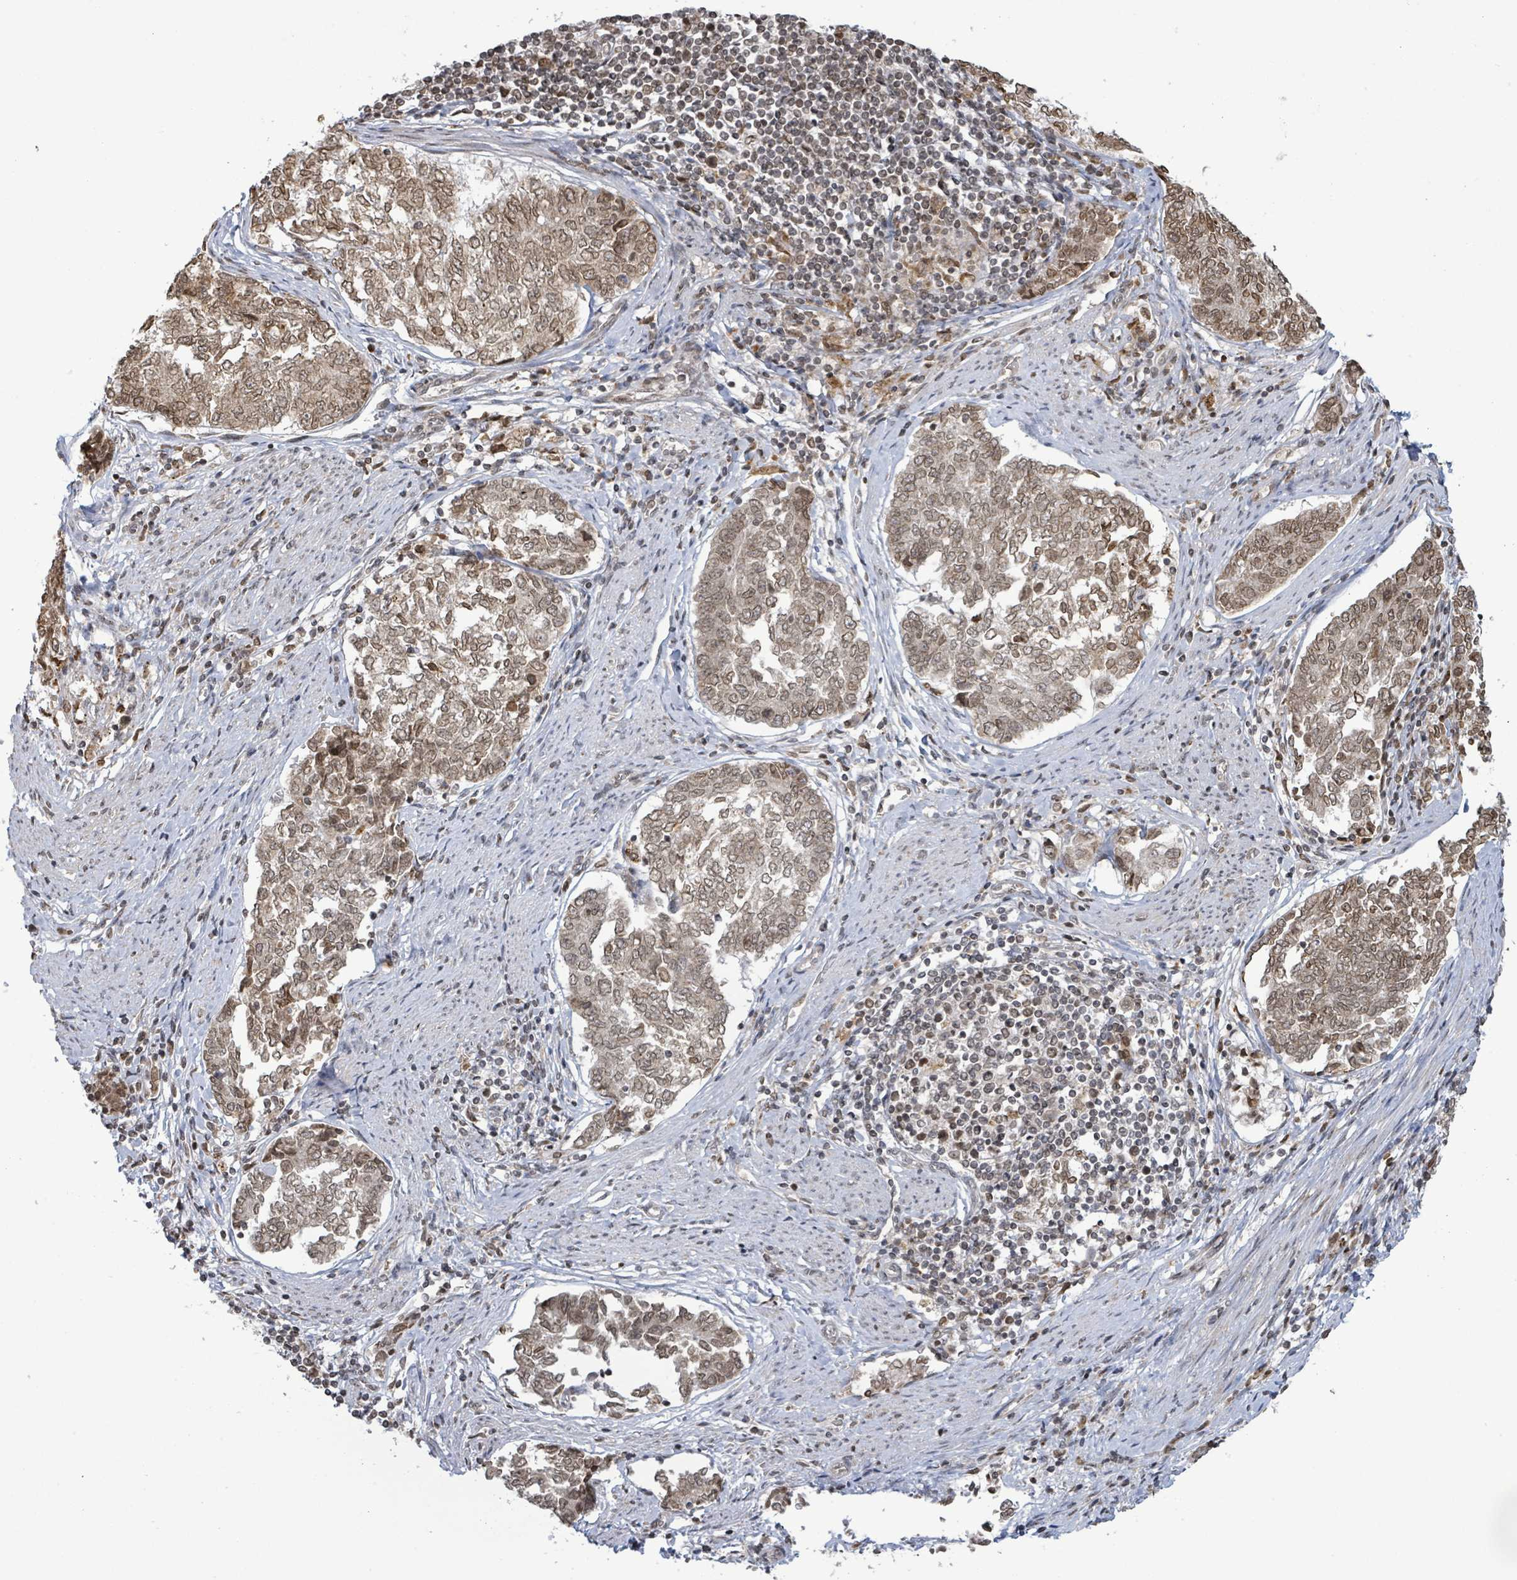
{"staining": {"intensity": "moderate", "quantity": ">75%", "location": "cytoplasmic/membranous,nuclear"}, "tissue": "endometrial cancer", "cell_type": "Tumor cells", "image_type": "cancer", "snomed": [{"axis": "morphology", "description": "Adenocarcinoma, NOS"}, {"axis": "topography", "description": "Endometrium"}], "caption": "This micrograph reveals immunohistochemistry staining of human endometrial cancer, with medium moderate cytoplasmic/membranous and nuclear positivity in about >75% of tumor cells.", "gene": "SBF2", "patient": {"sex": "female", "age": 80}}